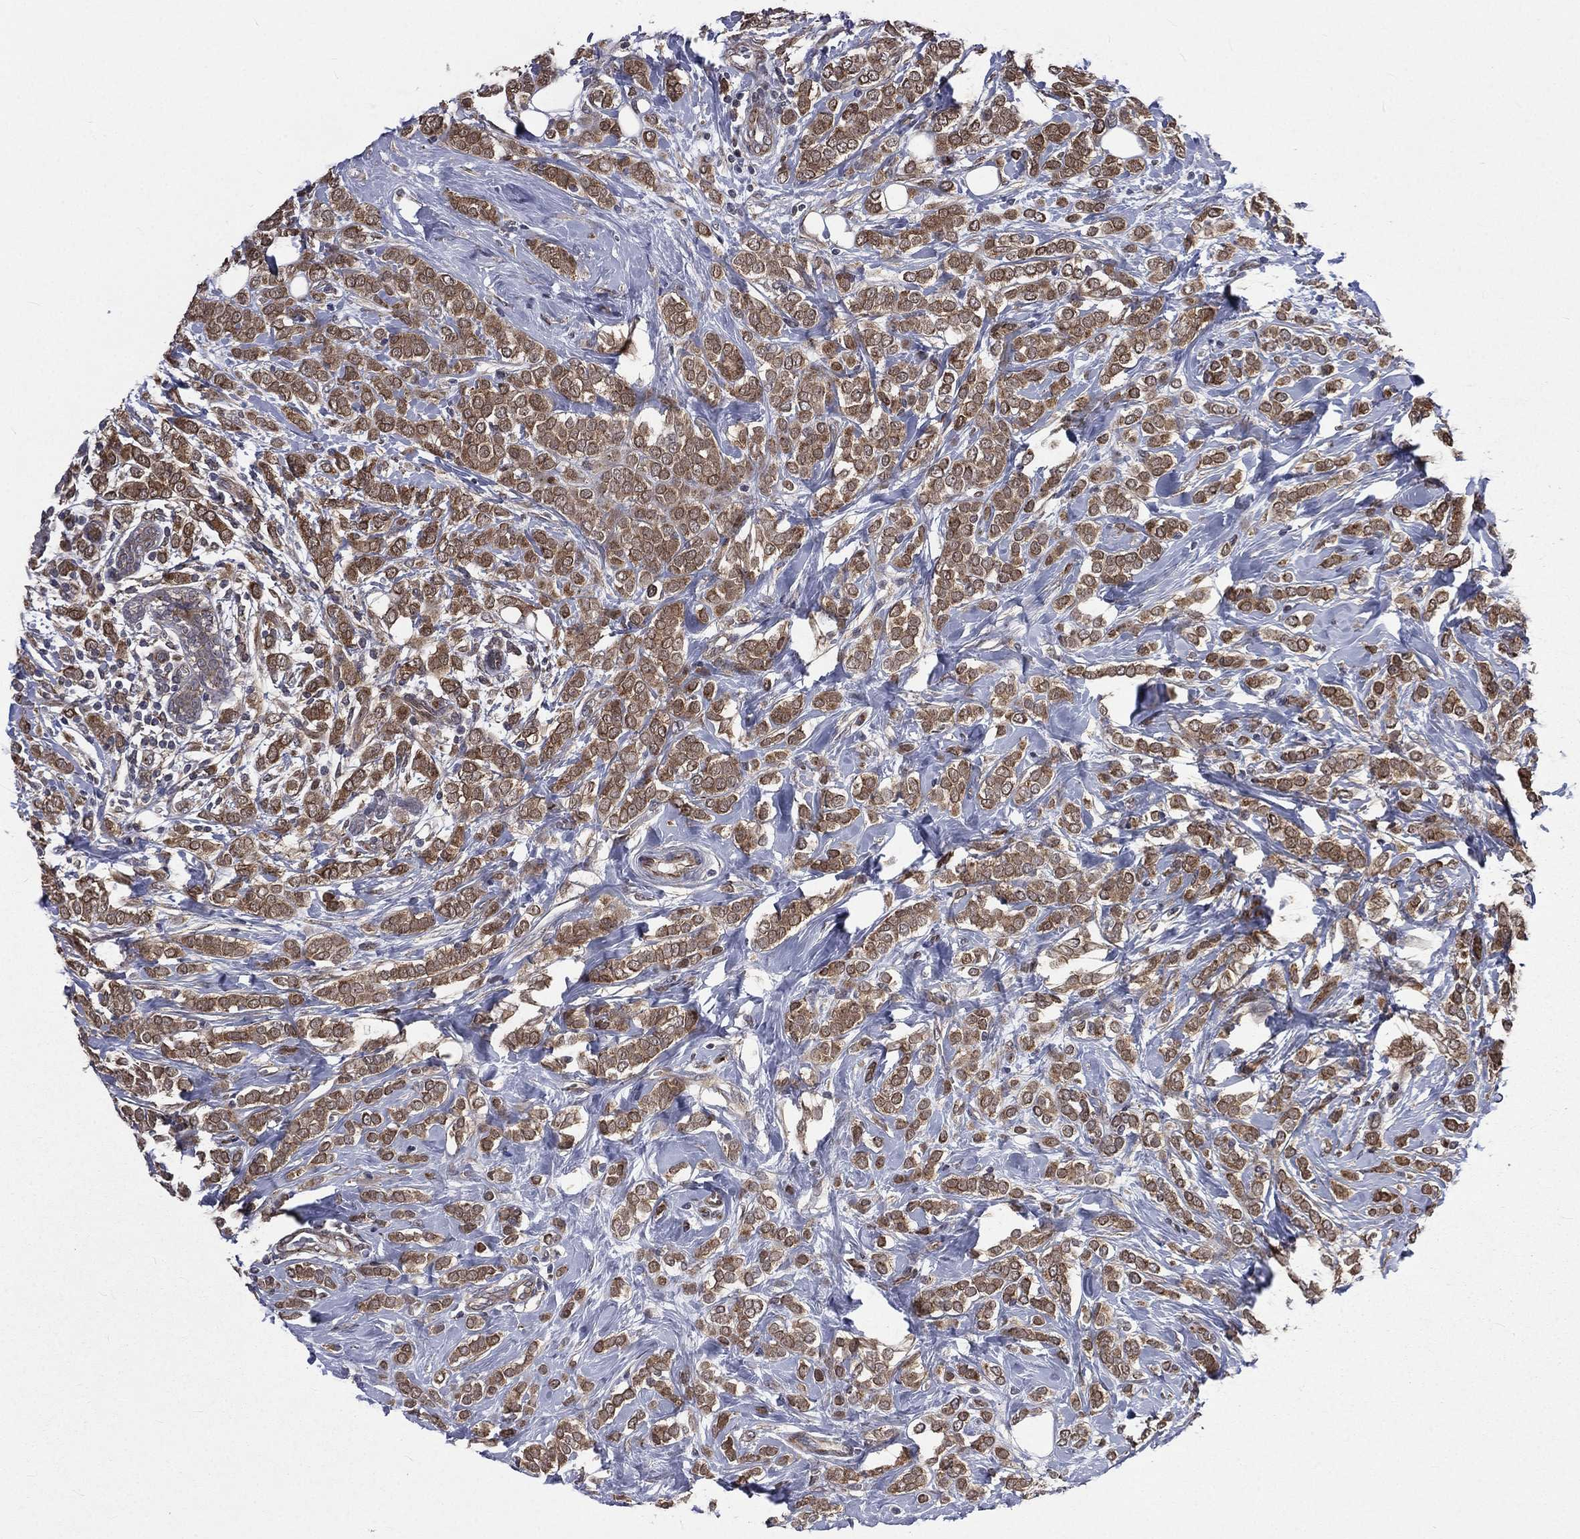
{"staining": {"intensity": "moderate", "quantity": ">75%", "location": "cytoplasmic/membranous"}, "tissue": "breast cancer", "cell_type": "Tumor cells", "image_type": "cancer", "snomed": [{"axis": "morphology", "description": "Lobular carcinoma"}, {"axis": "topography", "description": "Breast"}], "caption": "Brown immunohistochemical staining in breast cancer exhibits moderate cytoplasmic/membranous positivity in approximately >75% of tumor cells.", "gene": "ARL3", "patient": {"sex": "female", "age": 49}}